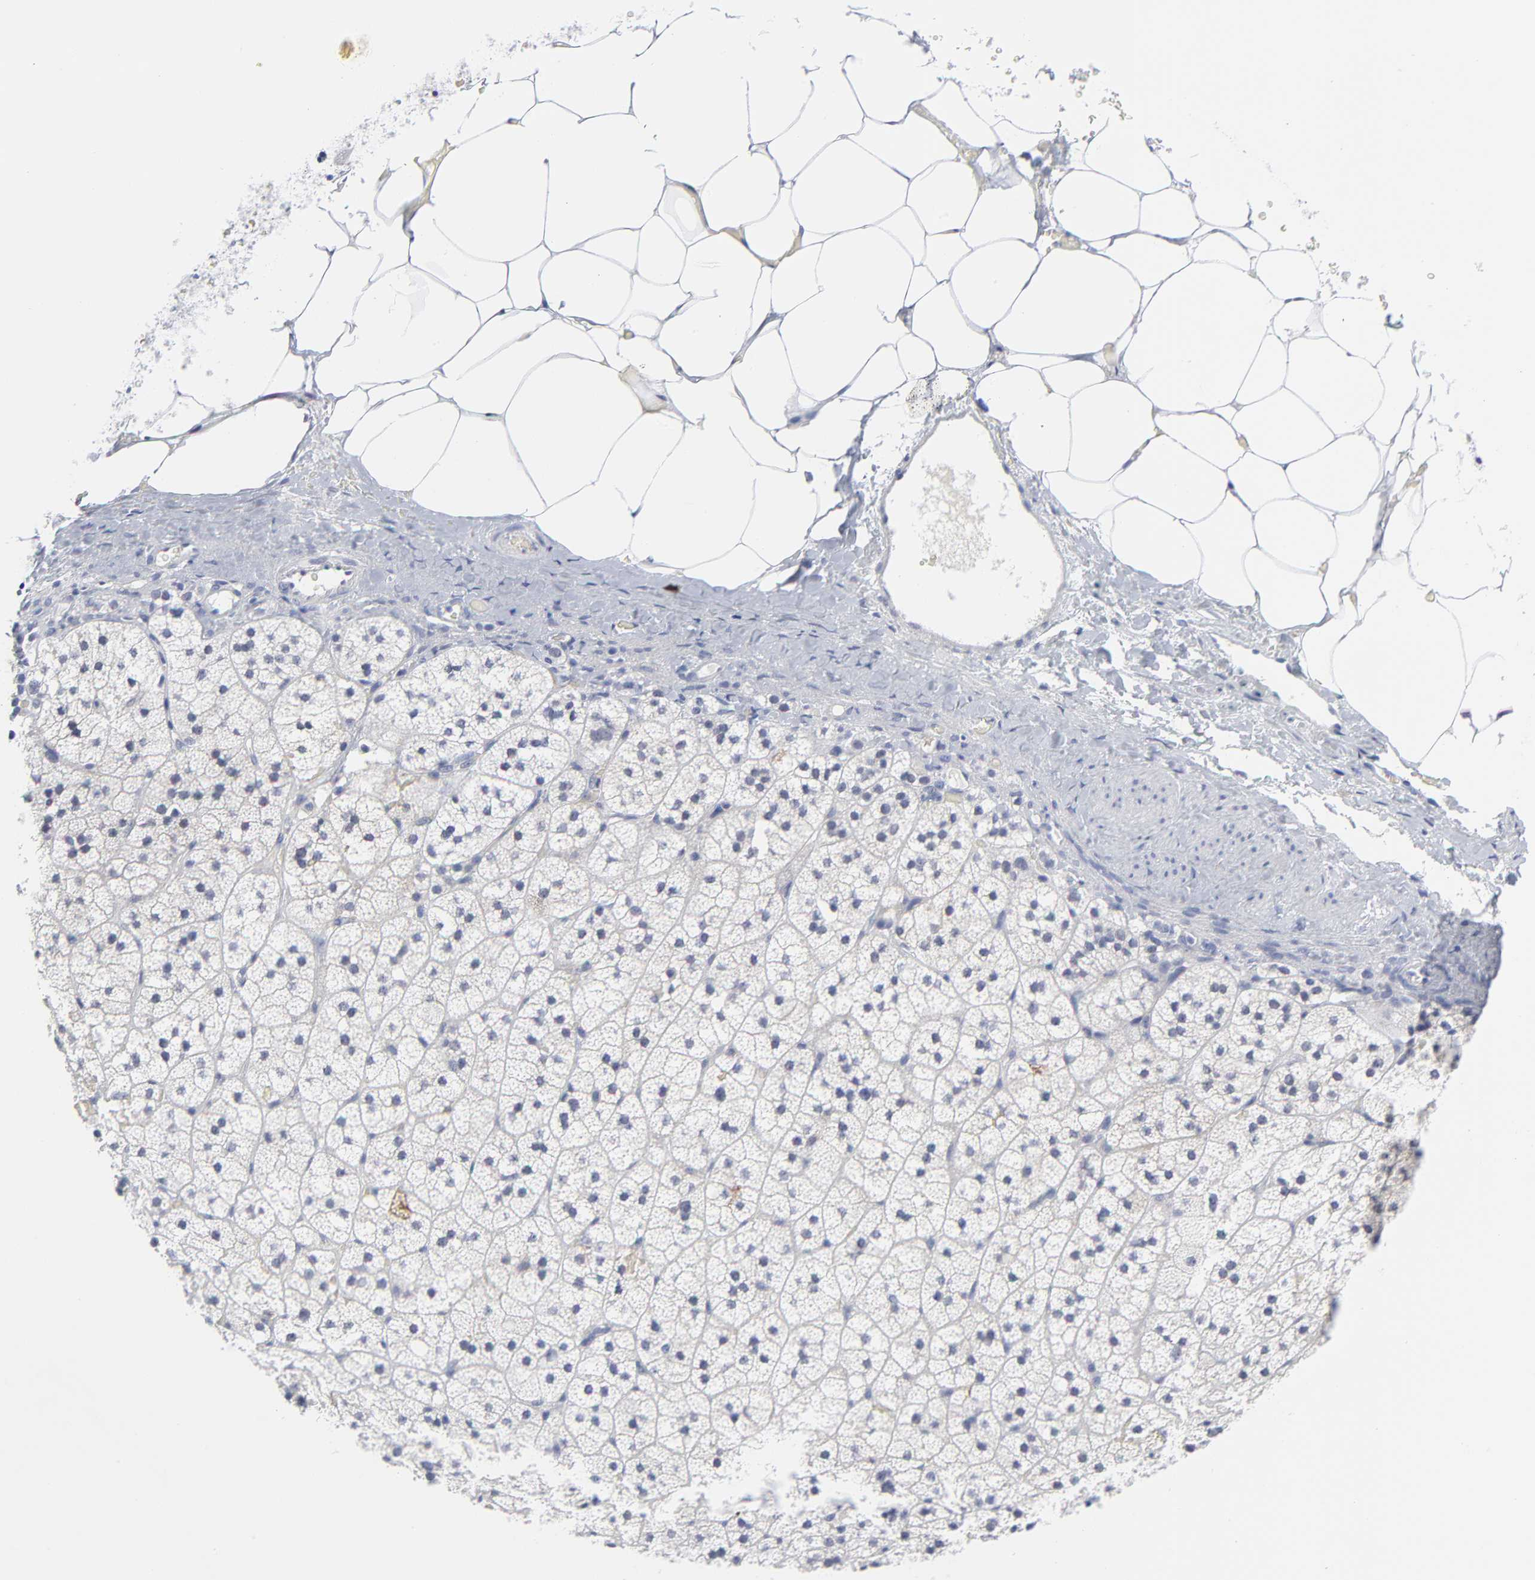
{"staining": {"intensity": "negative", "quantity": "none", "location": "none"}, "tissue": "adrenal gland", "cell_type": "Glandular cells", "image_type": "normal", "snomed": [{"axis": "morphology", "description": "Normal tissue, NOS"}, {"axis": "topography", "description": "Adrenal gland"}], "caption": "A high-resolution photomicrograph shows immunohistochemistry (IHC) staining of benign adrenal gland, which demonstrates no significant staining in glandular cells.", "gene": "CDK1", "patient": {"sex": "male", "age": 35}}